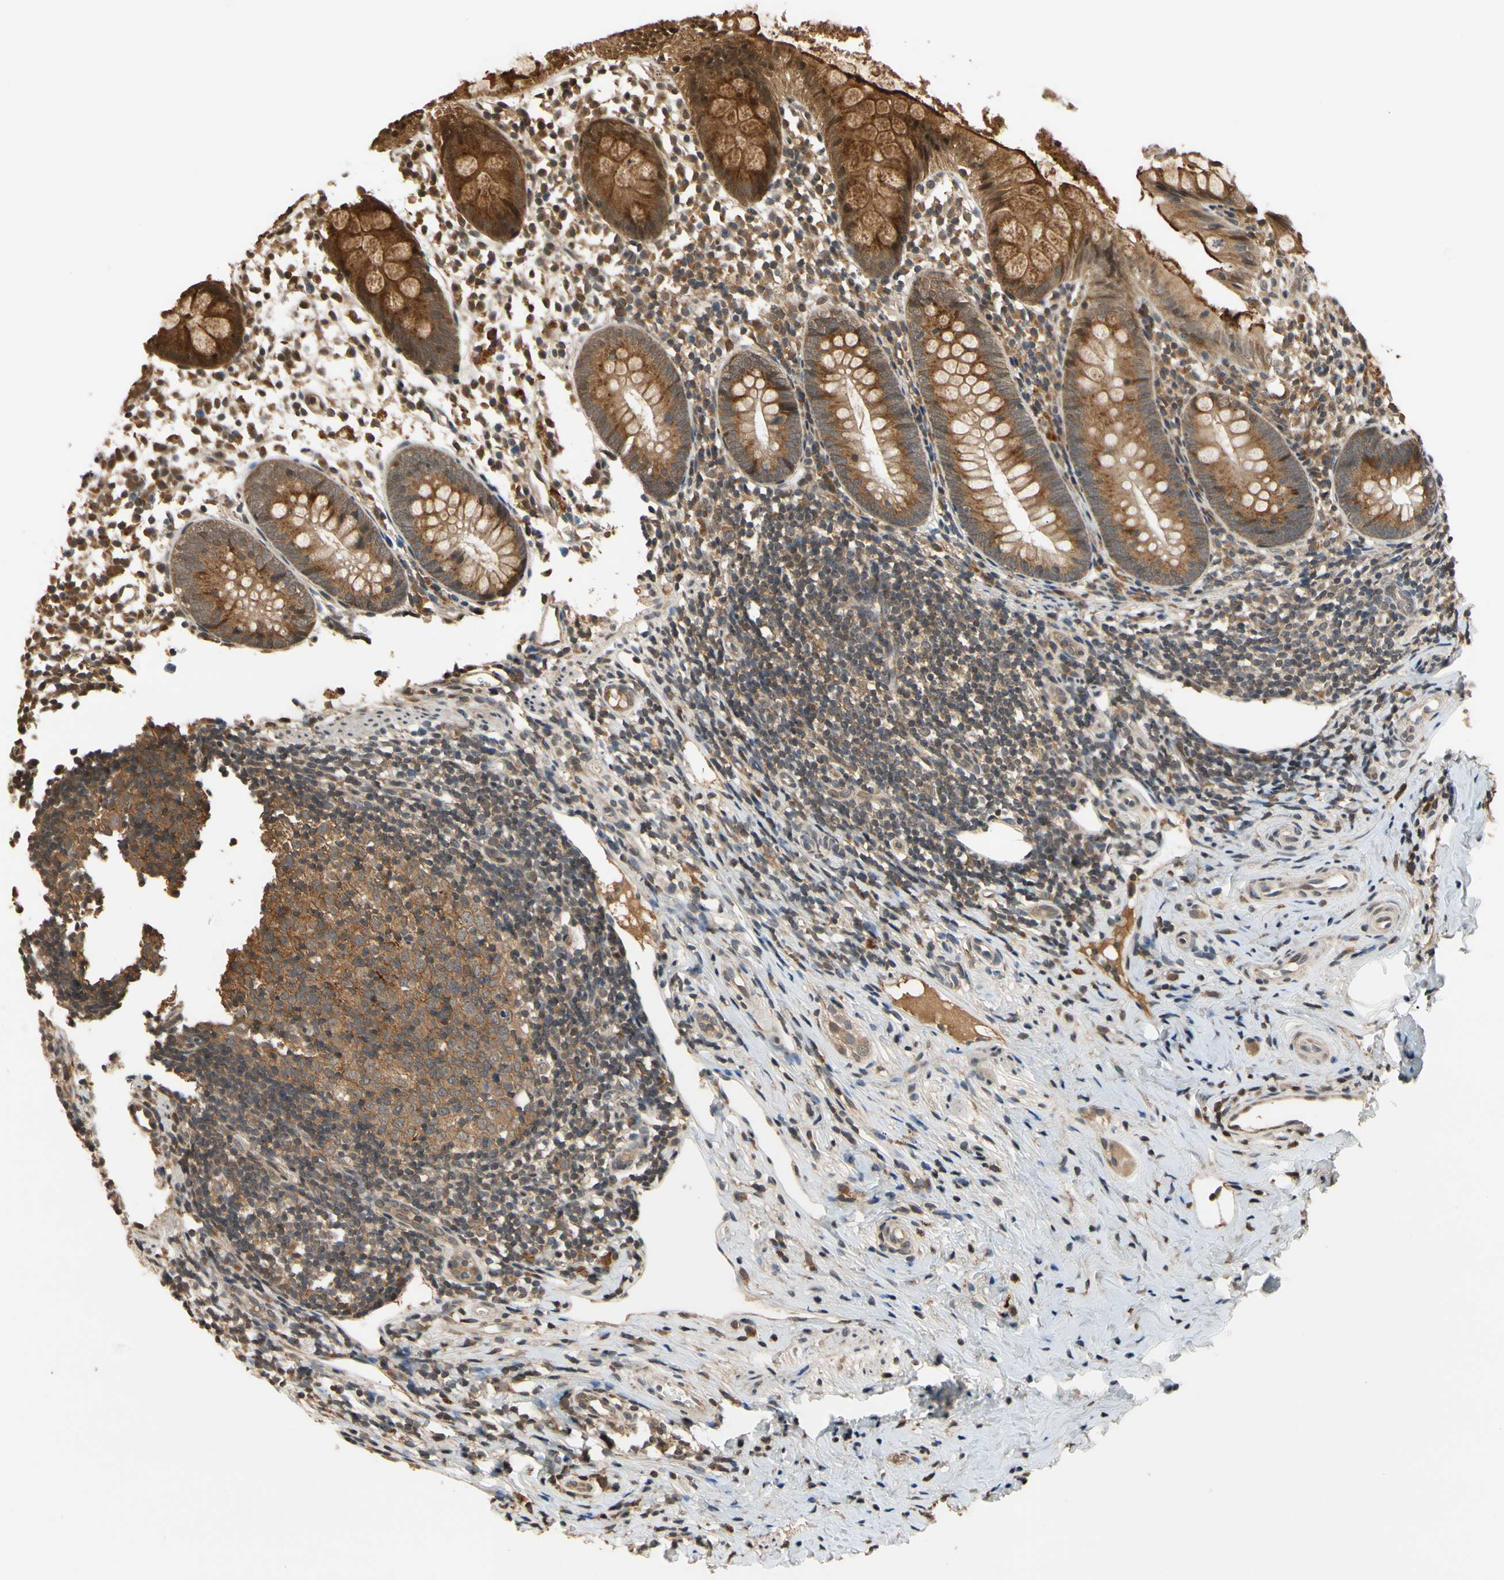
{"staining": {"intensity": "strong", "quantity": ">75%", "location": "cytoplasmic/membranous"}, "tissue": "appendix", "cell_type": "Glandular cells", "image_type": "normal", "snomed": [{"axis": "morphology", "description": "Normal tissue, NOS"}, {"axis": "topography", "description": "Appendix"}], "caption": "Immunohistochemistry (IHC) of unremarkable appendix exhibits high levels of strong cytoplasmic/membranous staining in about >75% of glandular cells. (Stains: DAB in brown, nuclei in blue, Microscopy: brightfield microscopy at high magnification).", "gene": "TMEM230", "patient": {"sex": "female", "age": 20}}